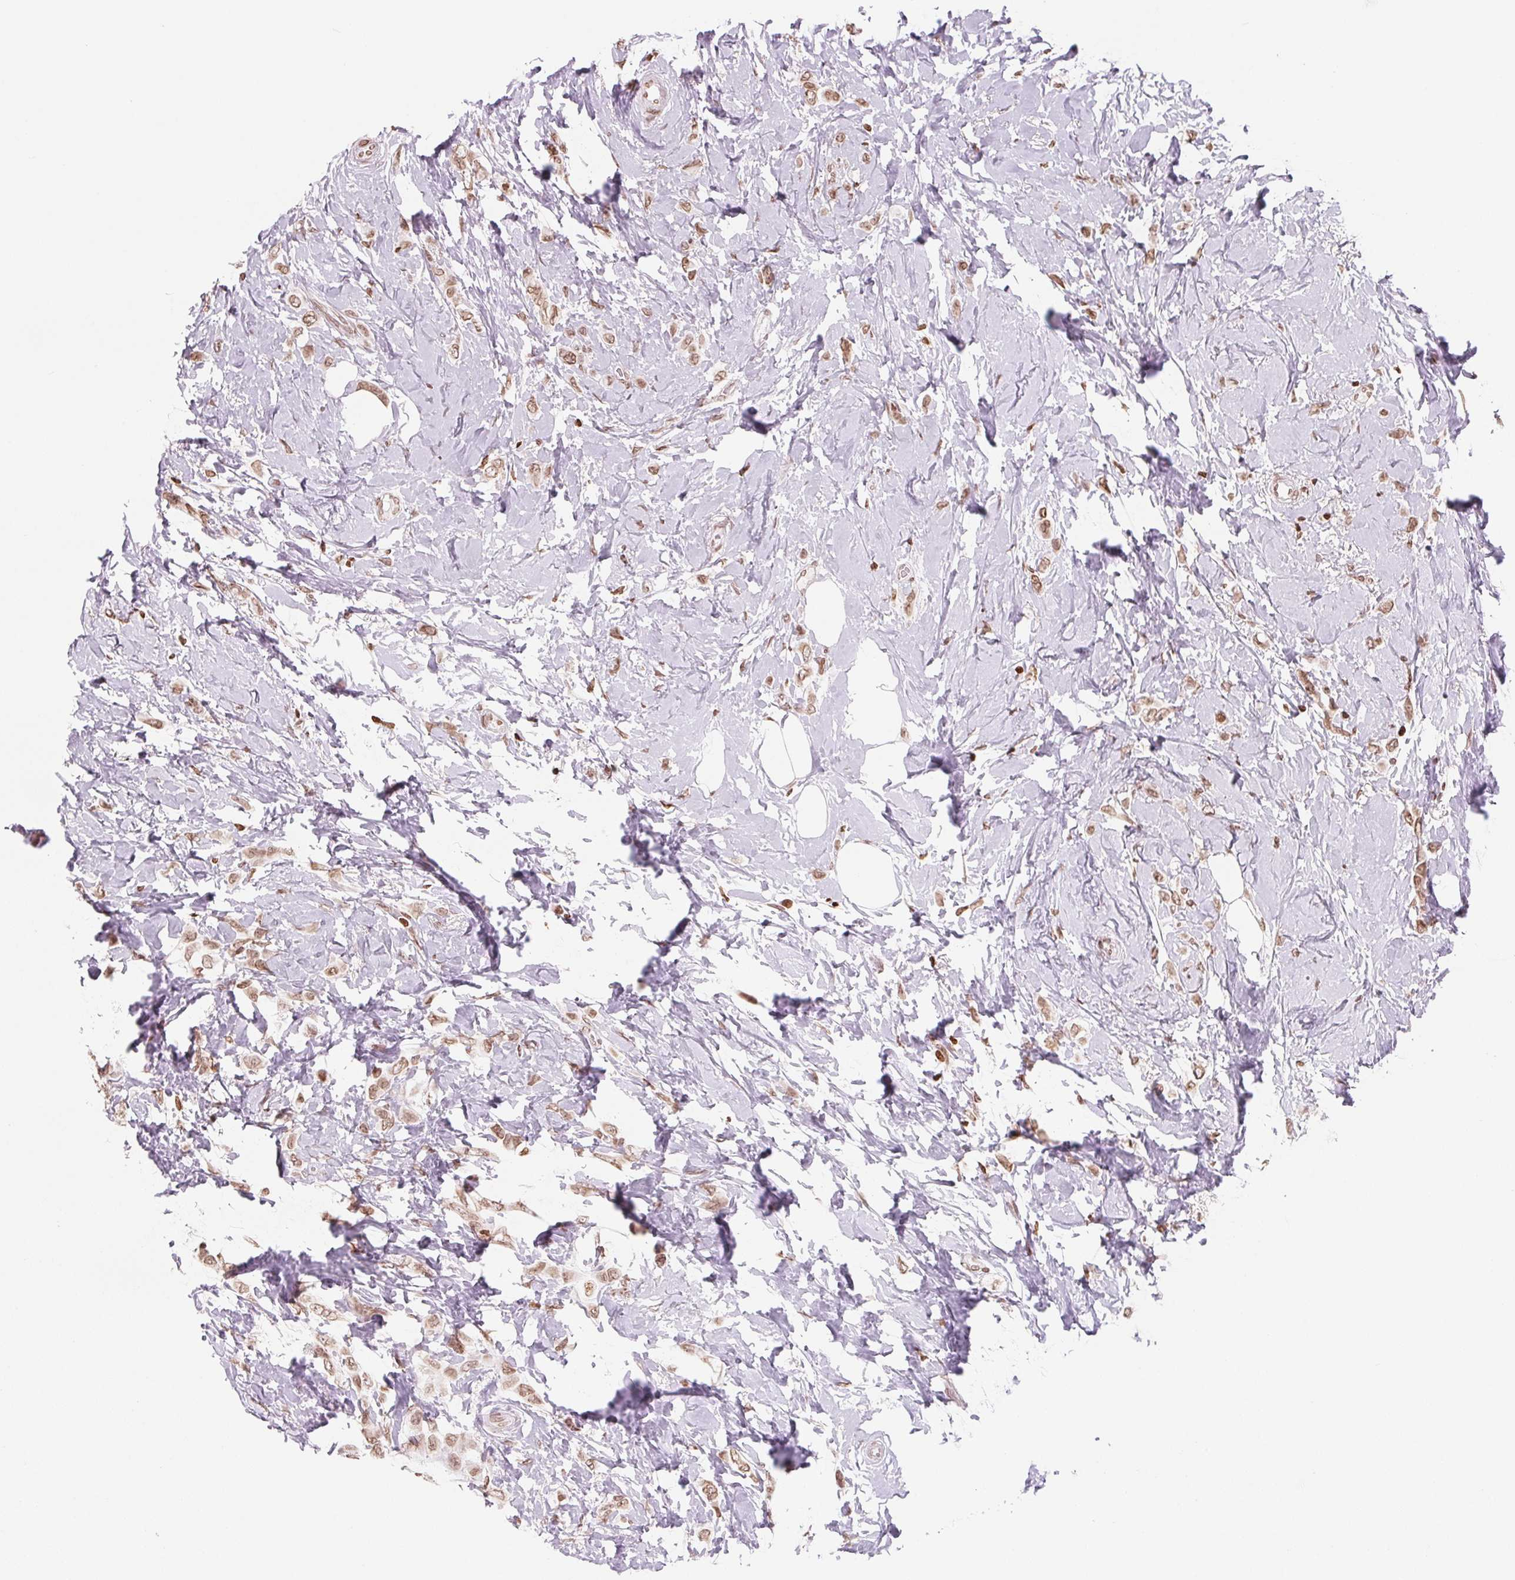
{"staining": {"intensity": "moderate", "quantity": ">75%", "location": "nuclear"}, "tissue": "breast cancer", "cell_type": "Tumor cells", "image_type": "cancer", "snomed": [{"axis": "morphology", "description": "Lobular carcinoma"}, {"axis": "topography", "description": "Breast"}], "caption": "Immunohistochemical staining of human breast cancer reveals medium levels of moderate nuclear protein staining in approximately >75% of tumor cells.", "gene": "SMIM12", "patient": {"sex": "female", "age": 66}}